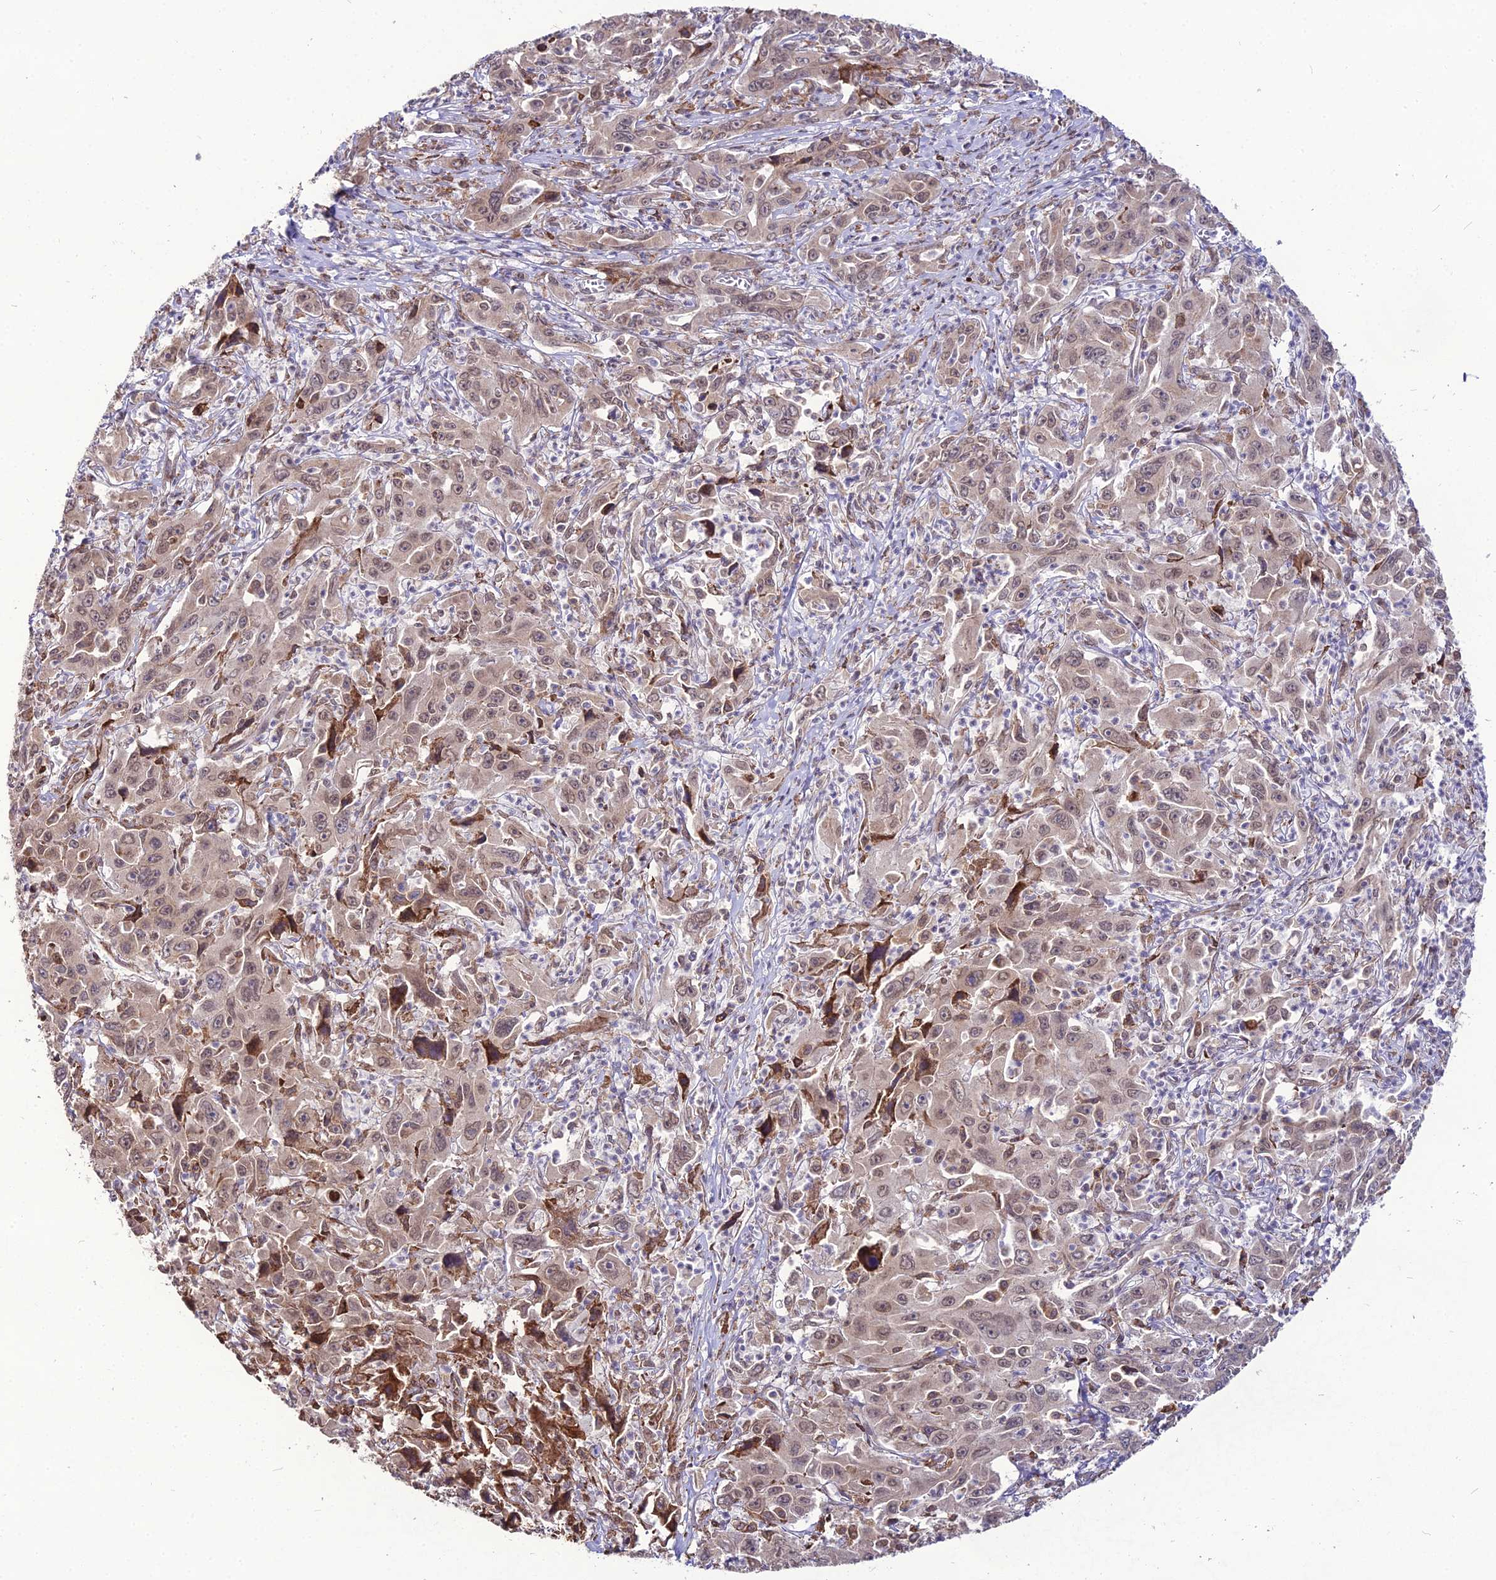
{"staining": {"intensity": "weak", "quantity": ">75%", "location": "cytoplasmic/membranous,nuclear"}, "tissue": "liver cancer", "cell_type": "Tumor cells", "image_type": "cancer", "snomed": [{"axis": "morphology", "description": "Carcinoma, Hepatocellular, NOS"}, {"axis": "topography", "description": "Liver"}], "caption": "Hepatocellular carcinoma (liver) was stained to show a protein in brown. There is low levels of weak cytoplasmic/membranous and nuclear expression in approximately >75% of tumor cells.", "gene": "TROAP", "patient": {"sex": "male", "age": 63}}